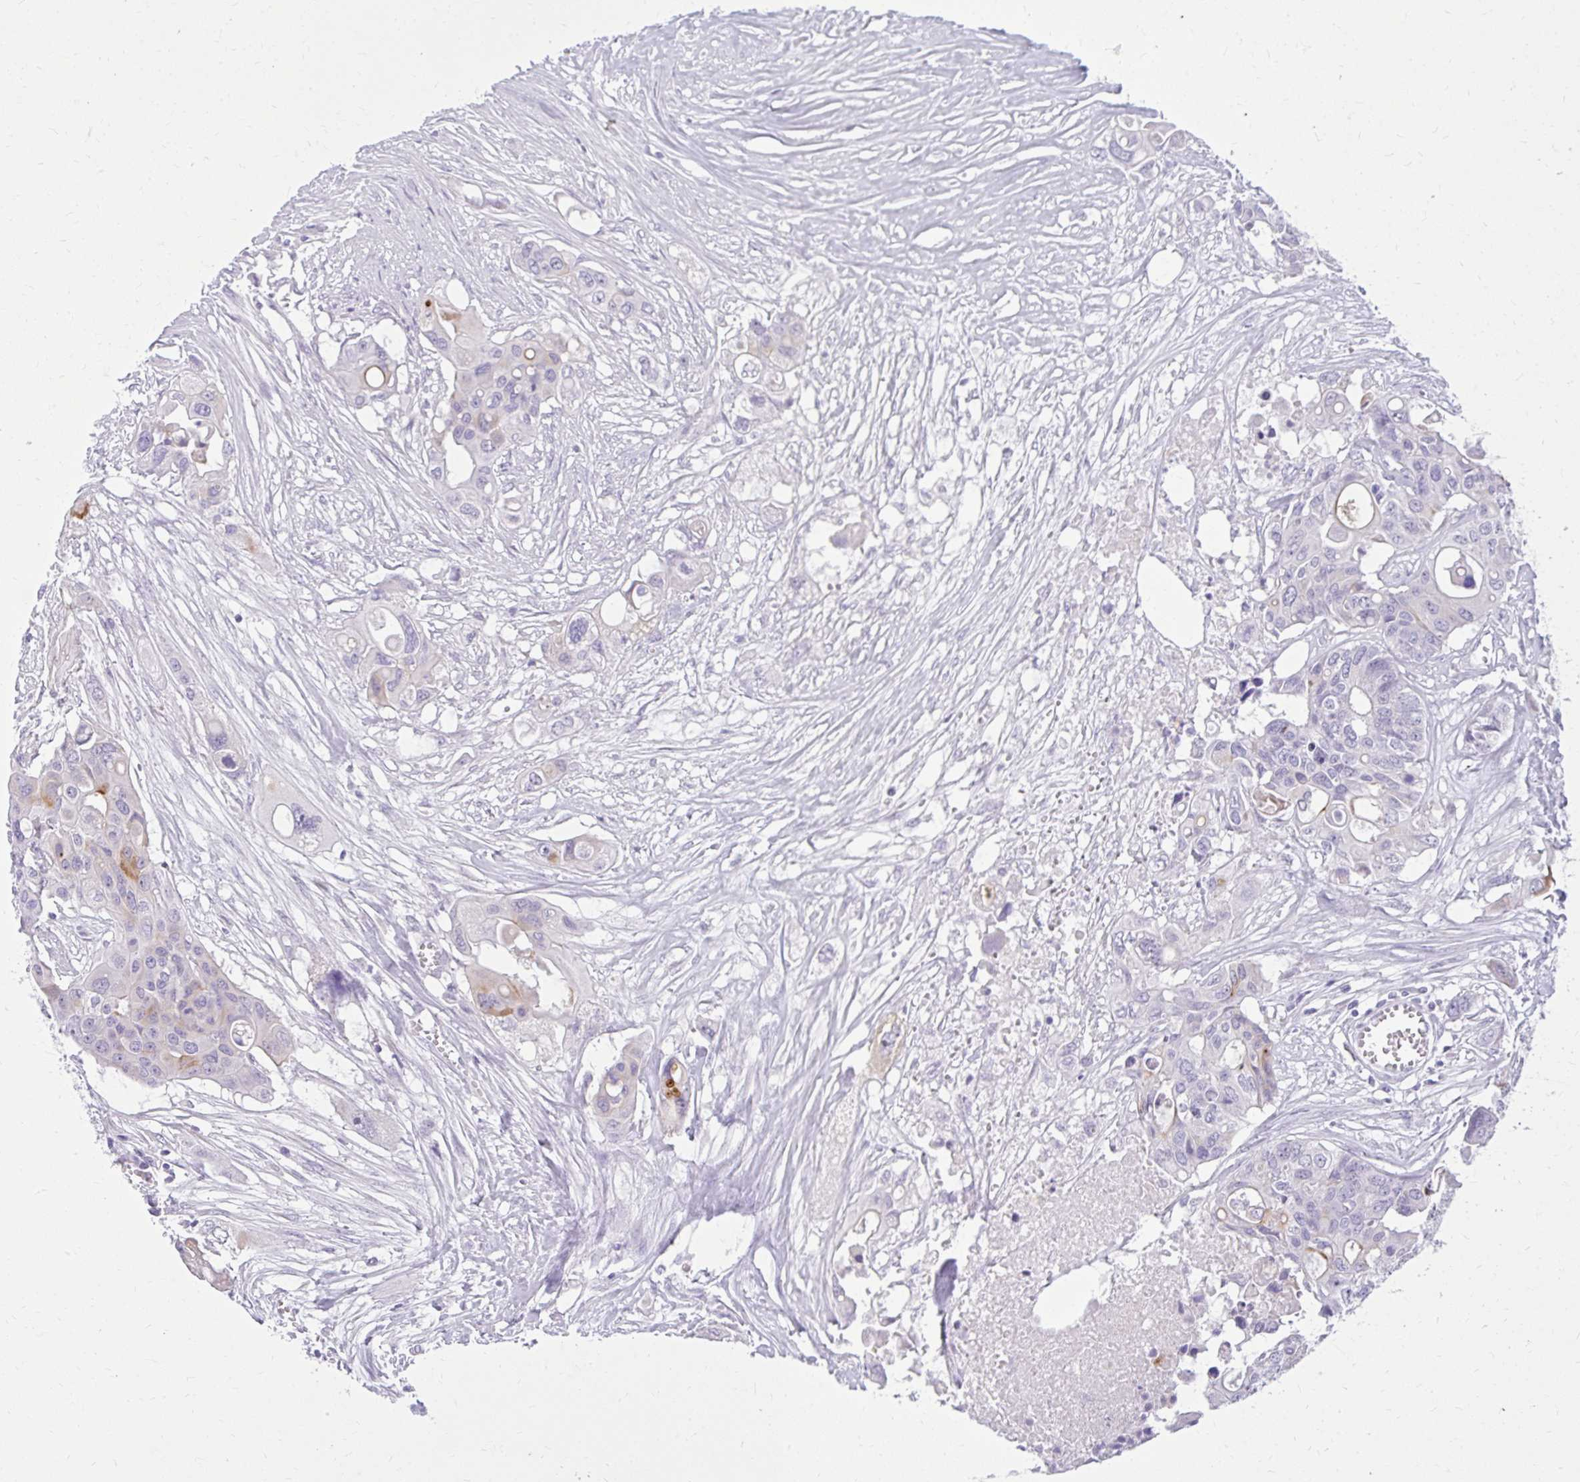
{"staining": {"intensity": "moderate", "quantity": "<25%", "location": "cytoplasmic/membranous"}, "tissue": "colorectal cancer", "cell_type": "Tumor cells", "image_type": "cancer", "snomed": [{"axis": "morphology", "description": "Adenocarcinoma, NOS"}, {"axis": "topography", "description": "Colon"}], "caption": "Colorectal cancer (adenocarcinoma) tissue reveals moderate cytoplasmic/membranous positivity in about <25% of tumor cells, visualized by immunohistochemistry.", "gene": "PRAP1", "patient": {"sex": "male", "age": 77}}